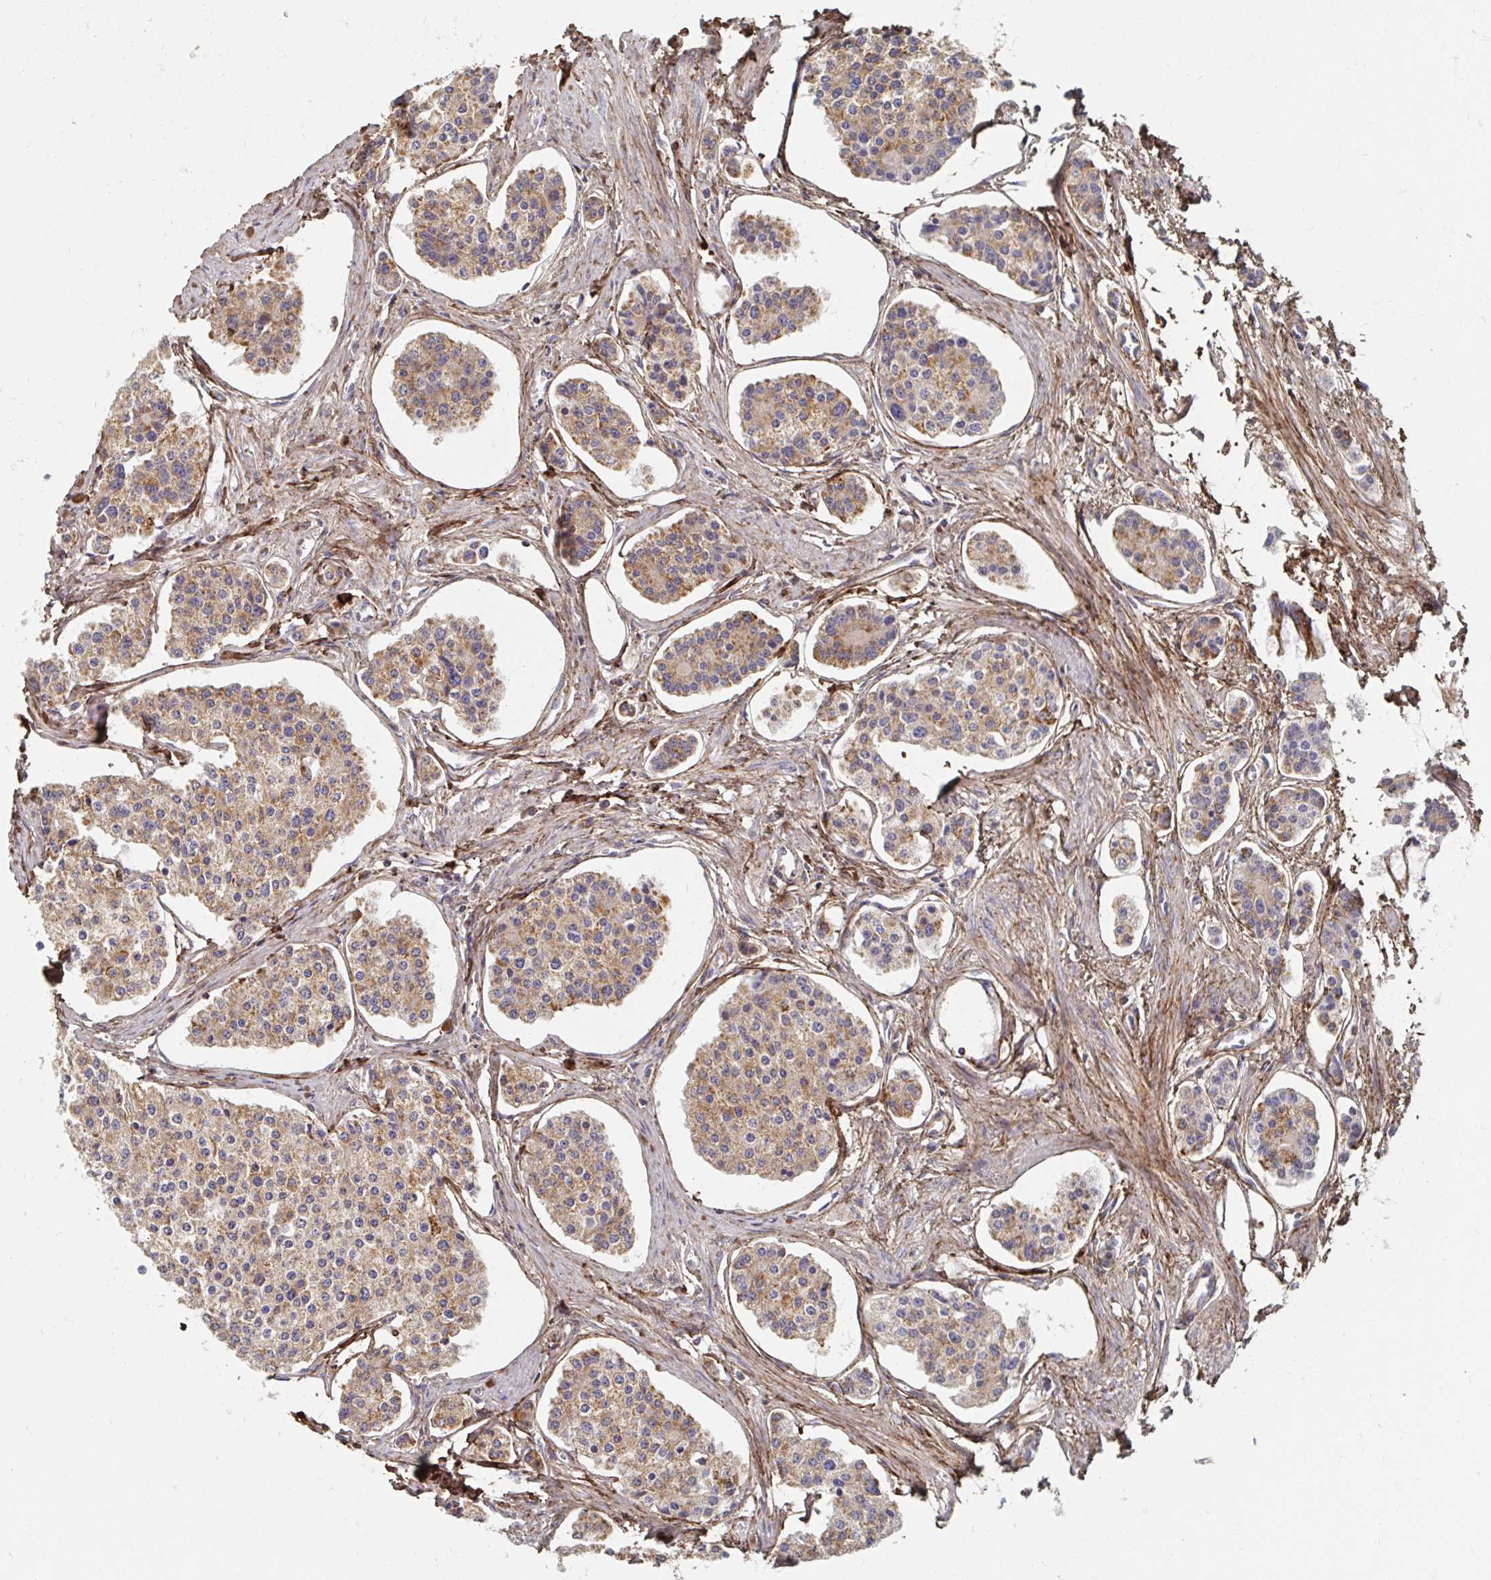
{"staining": {"intensity": "moderate", "quantity": ">75%", "location": "cytoplasmic/membranous"}, "tissue": "carcinoid", "cell_type": "Tumor cells", "image_type": "cancer", "snomed": [{"axis": "morphology", "description": "Carcinoid, malignant, NOS"}, {"axis": "topography", "description": "Small intestine"}], "caption": "A brown stain highlights moderate cytoplasmic/membranous positivity of a protein in carcinoid tumor cells.", "gene": "MAVS", "patient": {"sex": "female", "age": 65}}